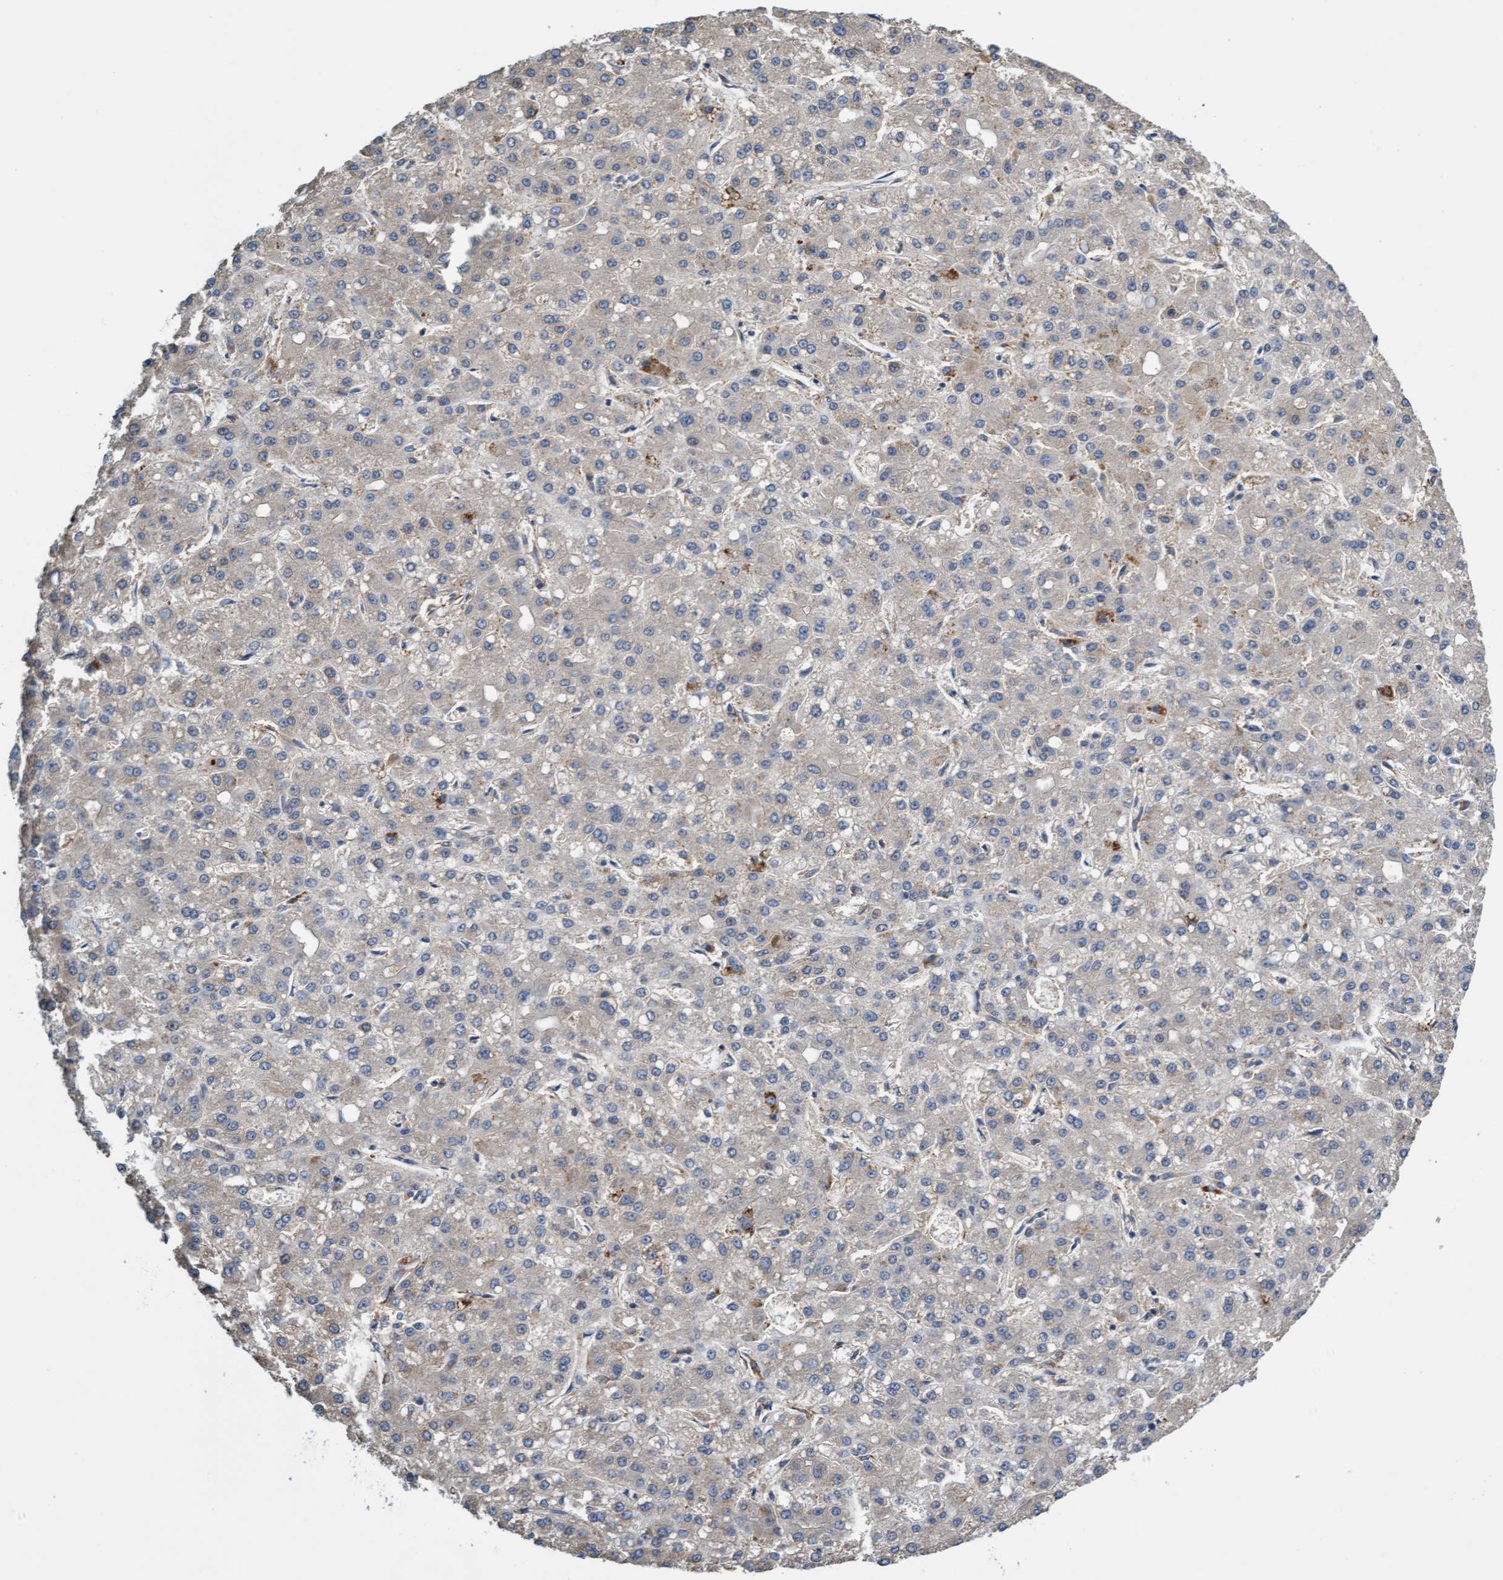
{"staining": {"intensity": "negative", "quantity": "none", "location": "none"}, "tissue": "liver cancer", "cell_type": "Tumor cells", "image_type": "cancer", "snomed": [{"axis": "morphology", "description": "Carcinoma, Hepatocellular, NOS"}, {"axis": "topography", "description": "Liver"}], "caption": "Immunohistochemistry micrograph of neoplastic tissue: liver cancer stained with DAB demonstrates no significant protein staining in tumor cells. Brightfield microscopy of immunohistochemistry (IHC) stained with DAB (brown) and hematoxylin (blue), captured at high magnification.", "gene": "FMNL3", "patient": {"sex": "male", "age": 67}}